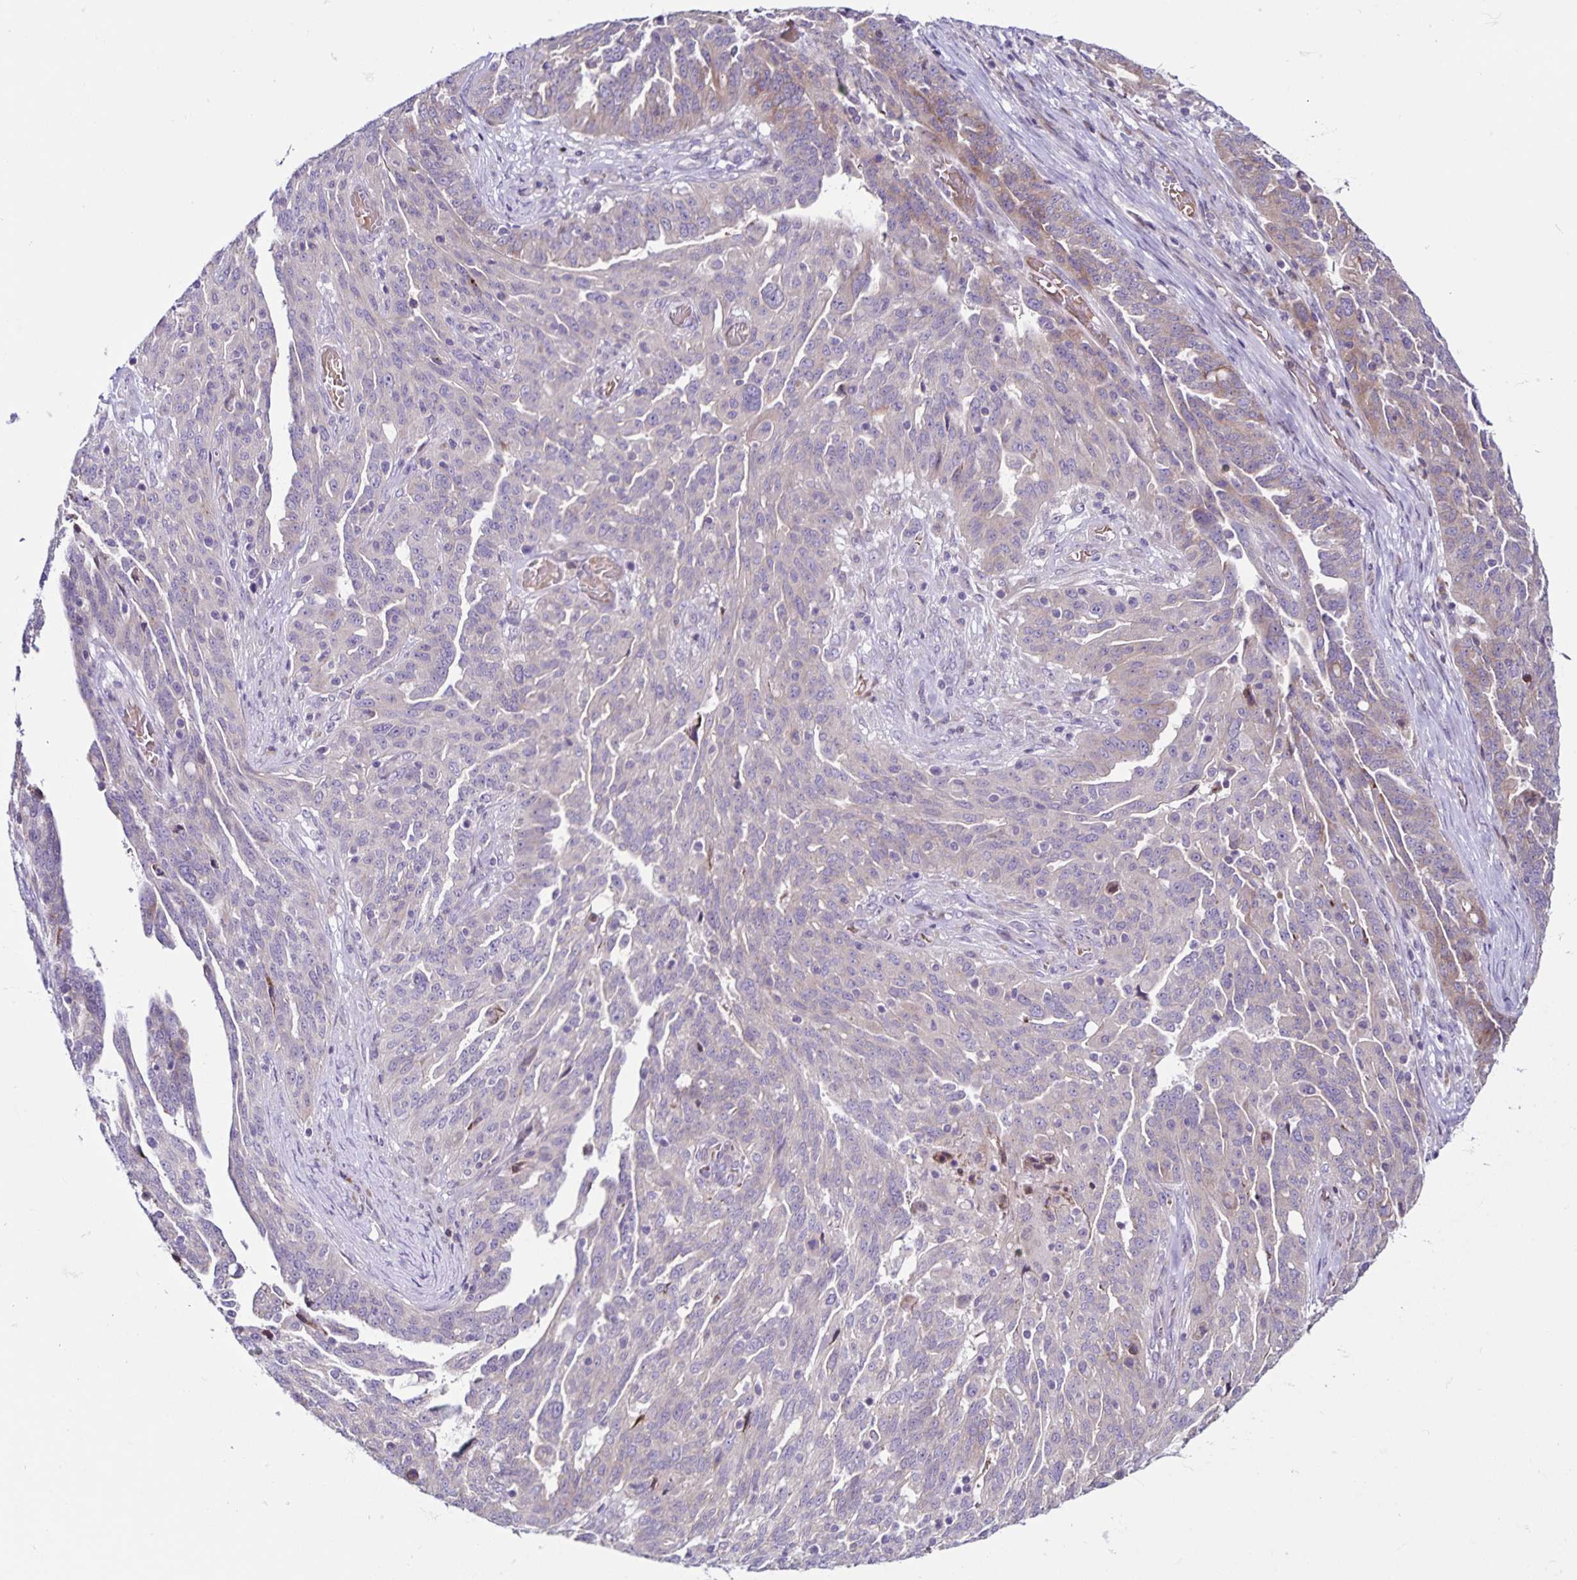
{"staining": {"intensity": "negative", "quantity": "none", "location": "none"}, "tissue": "ovarian cancer", "cell_type": "Tumor cells", "image_type": "cancer", "snomed": [{"axis": "morphology", "description": "Cystadenocarcinoma, serous, NOS"}, {"axis": "topography", "description": "Ovary"}], "caption": "A high-resolution micrograph shows IHC staining of ovarian cancer, which exhibits no significant staining in tumor cells.", "gene": "RNFT2", "patient": {"sex": "female", "age": 67}}